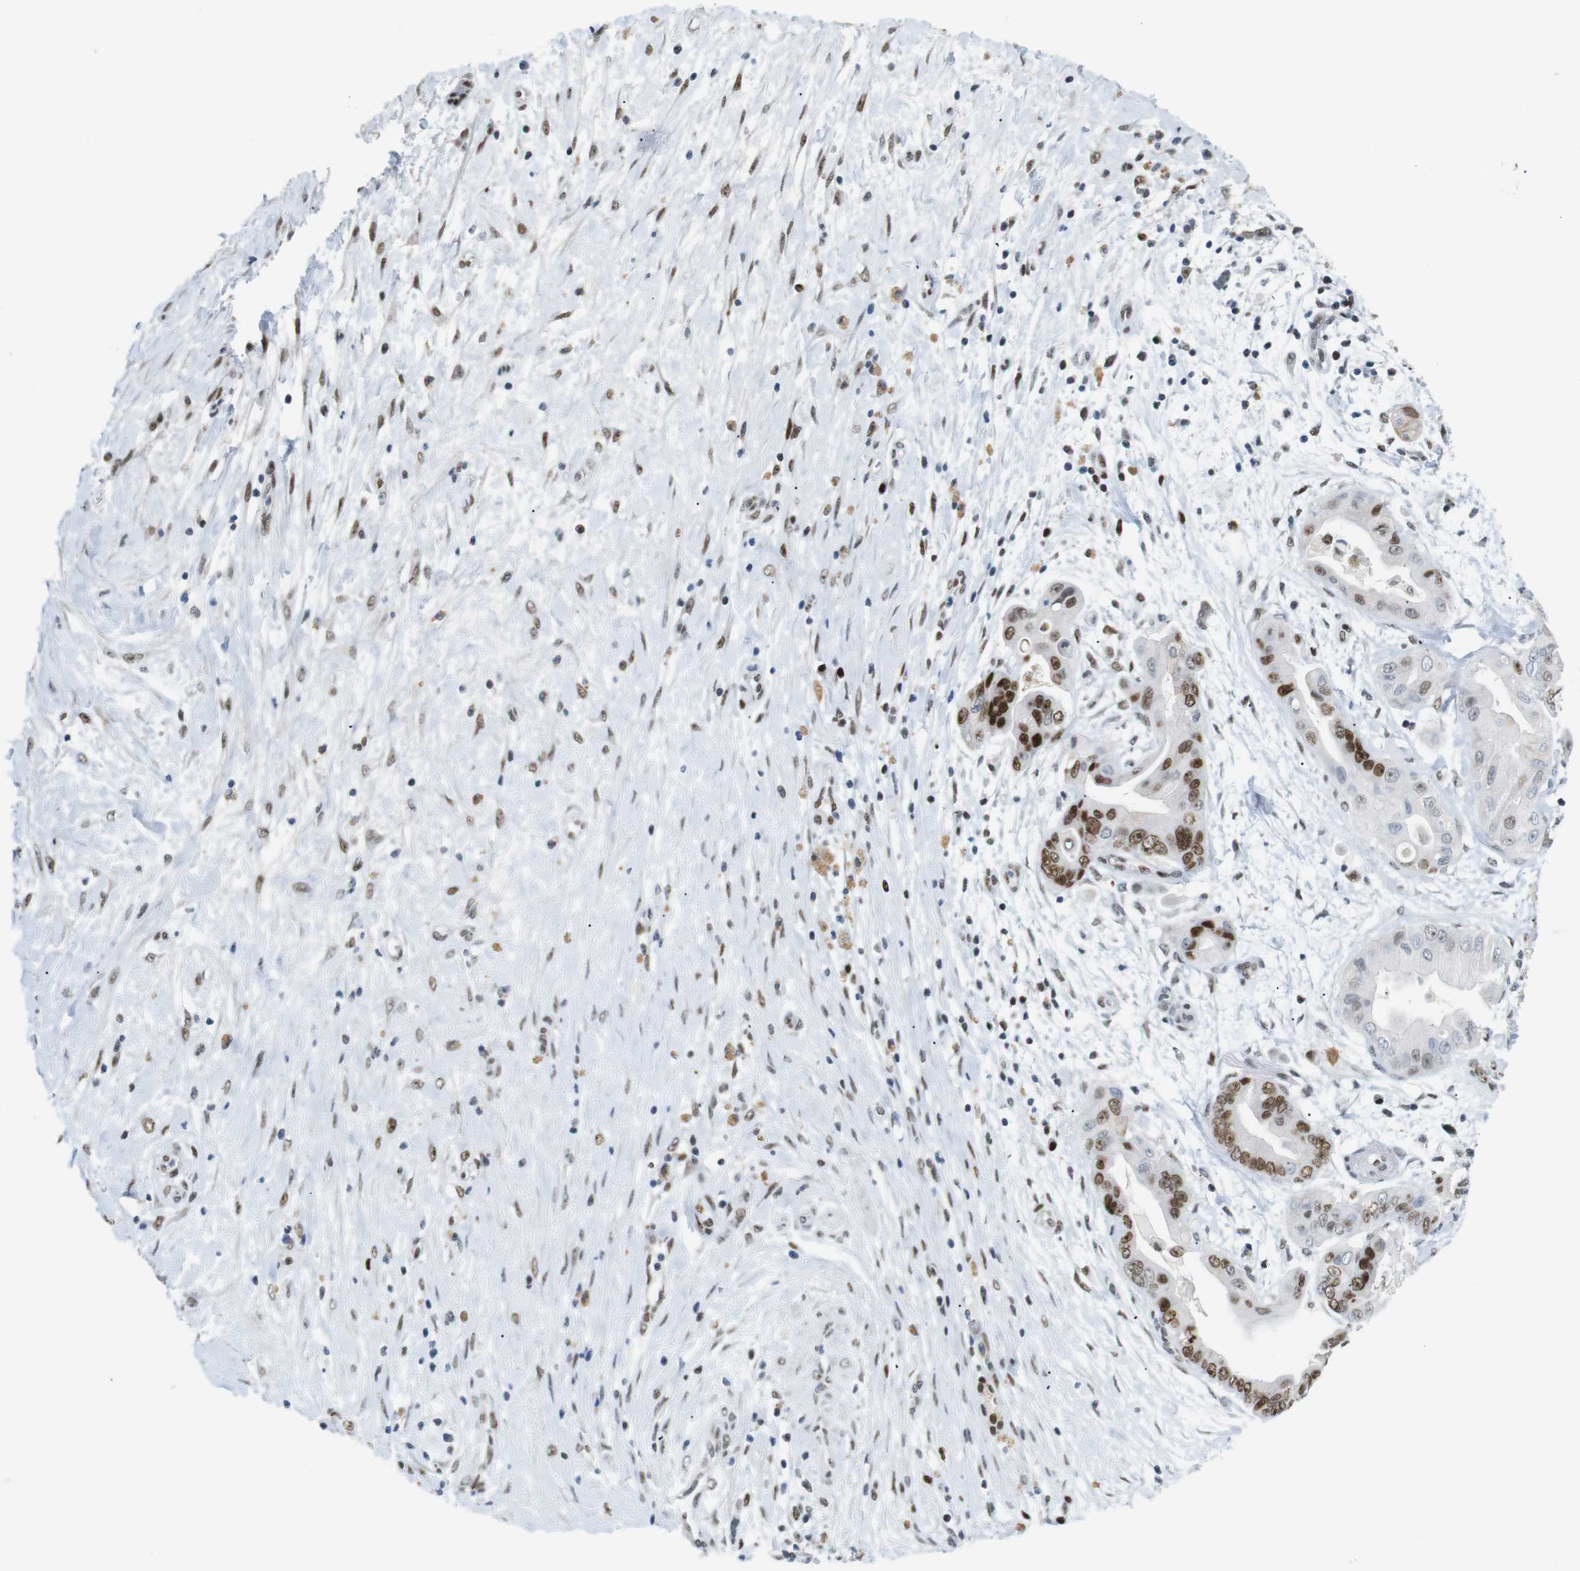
{"staining": {"intensity": "moderate", "quantity": "25%-75%", "location": "nuclear"}, "tissue": "pancreatic cancer", "cell_type": "Tumor cells", "image_type": "cancer", "snomed": [{"axis": "morphology", "description": "Adenocarcinoma, NOS"}, {"axis": "topography", "description": "Pancreas"}], "caption": "Immunohistochemical staining of pancreatic adenocarcinoma shows medium levels of moderate nuclear staining in about 25%-75% of tumor cells.", "gene": "RIOX2", "patient": {"sex": "female", "age": 75}}